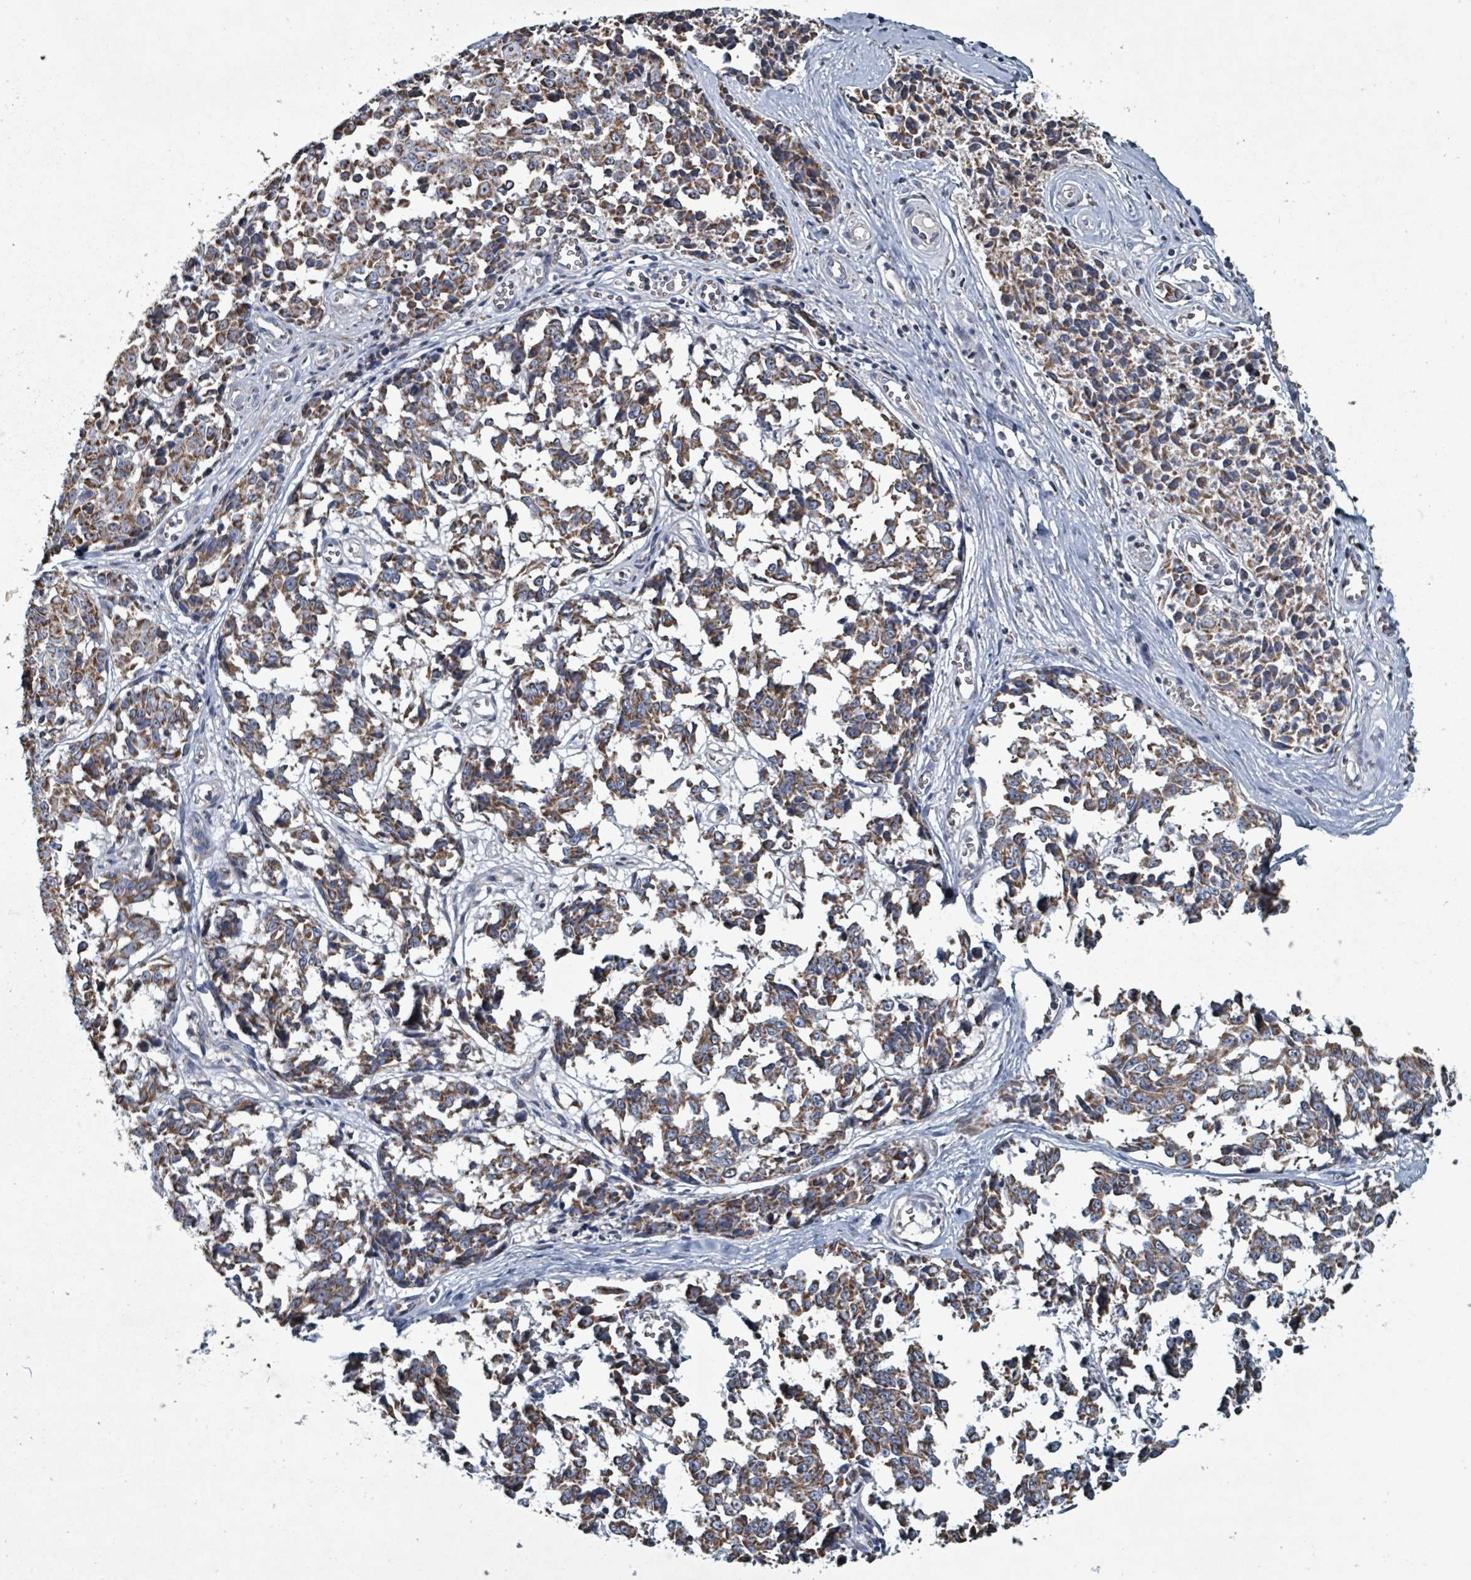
{"staining": {"intensity": "moderate", "quantity": ">75%", "location": "cytoplasmic/membranous"}, "tissue": "melanoma", "cell_type": "Tumor cells", "image_type": "cancer", "snomed": [{"axis": "morphology", "description": "Malignant melanoma, NOS"}, {"axis": "topography", "description": "Skin"}], "caption": "Immunohistochemistry (IHC) (DAB) staining of human malignant melanoma shows moderate cytoplasmic/membranous protein staining in approximately >75% of tumor cells. (DAB (3,3'-diaminobenzidine) IHC, brown staining for protein, blue staining for nuclei).", "gene": "ABHD18", "patient": {"sex": "female", "age": 64}}